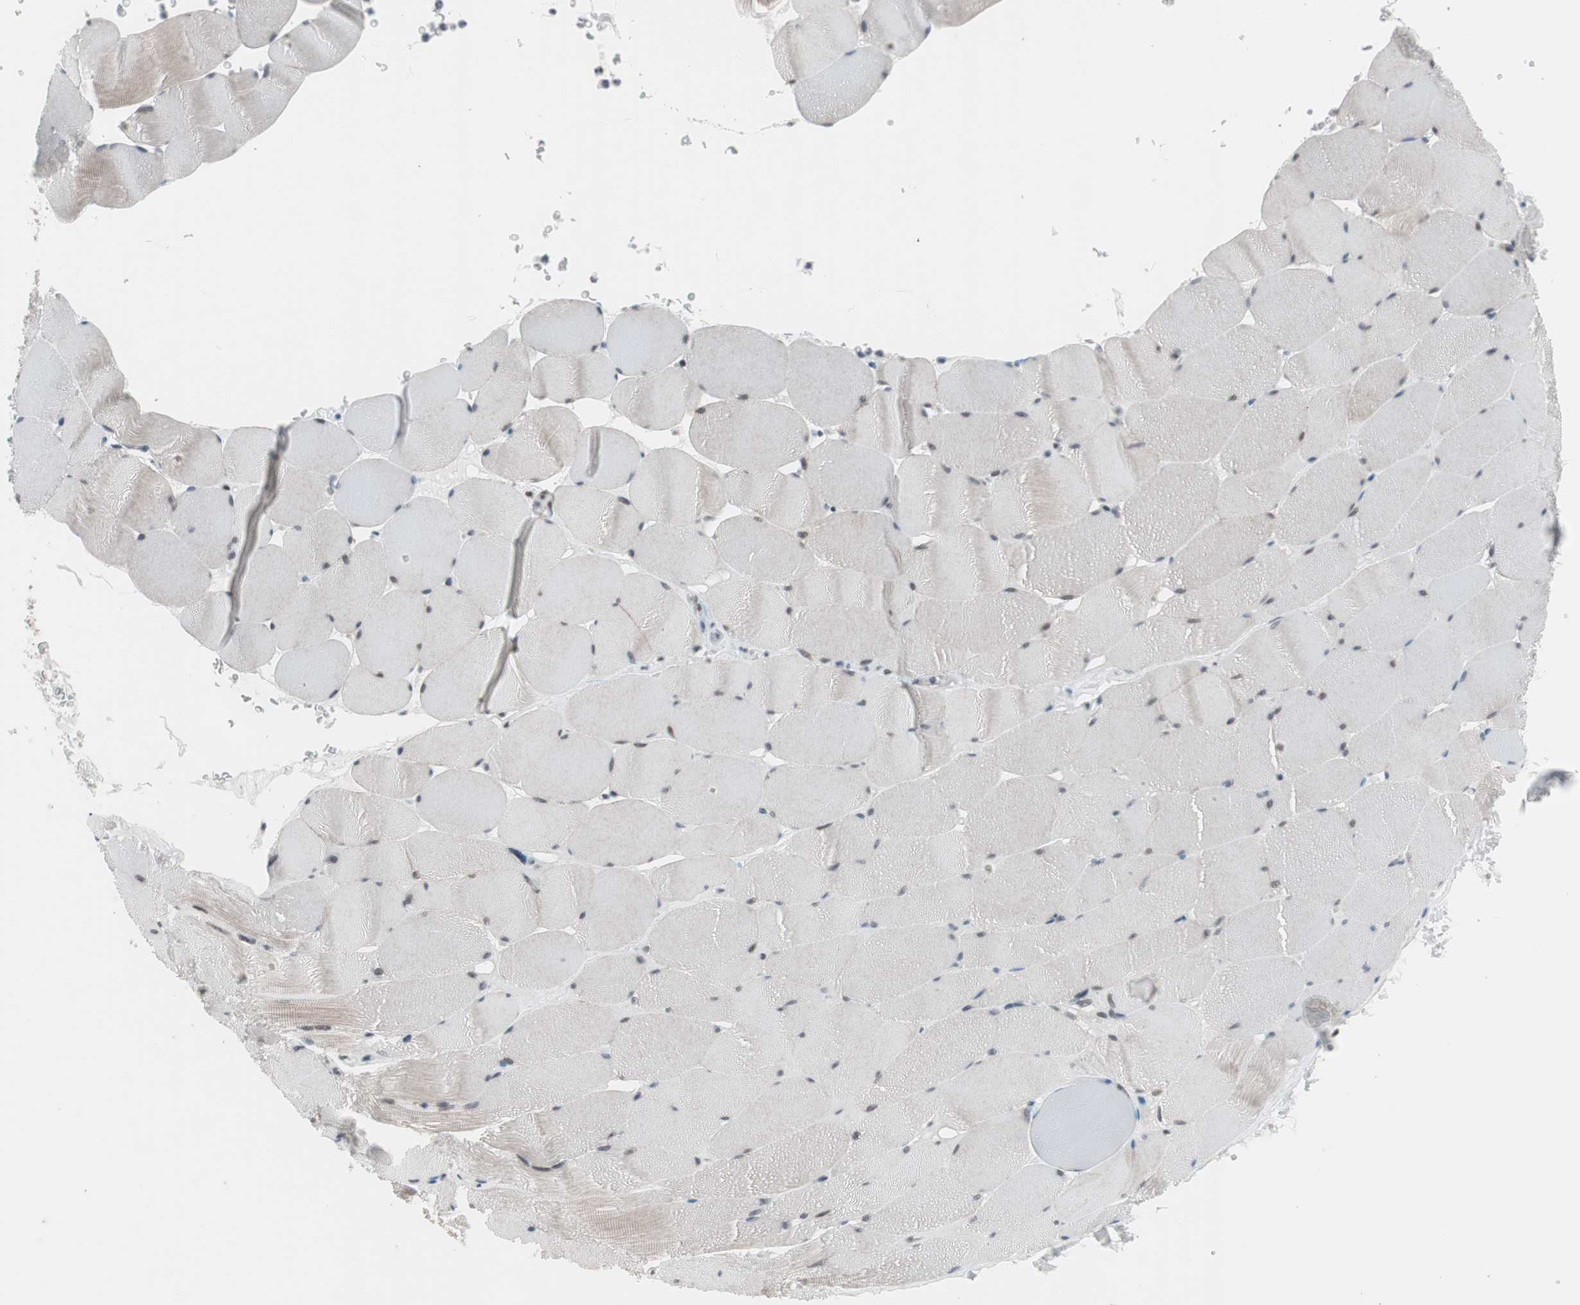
{"staining": {"intensity": "moderate", "quantity": "25%-75%", "location": "cytoplasmic/membranous"}, "tissue": "skeletal muscle", "cell_type": "Myocytes", "image_type": "normal", "snomed": [{"axis": "morphology", "description": "Normal tissue, NOS"}, {"axis": "topography", "description": "Skeletal muscle"}], "caption": "The image reveals staining of benign skeletal muscle, revealing moderate cytoplasmic/membranous protein expression (brown color) within myocytes.", "gene": "ARID1A", "patient": {"sex": "male", "age": 62}}